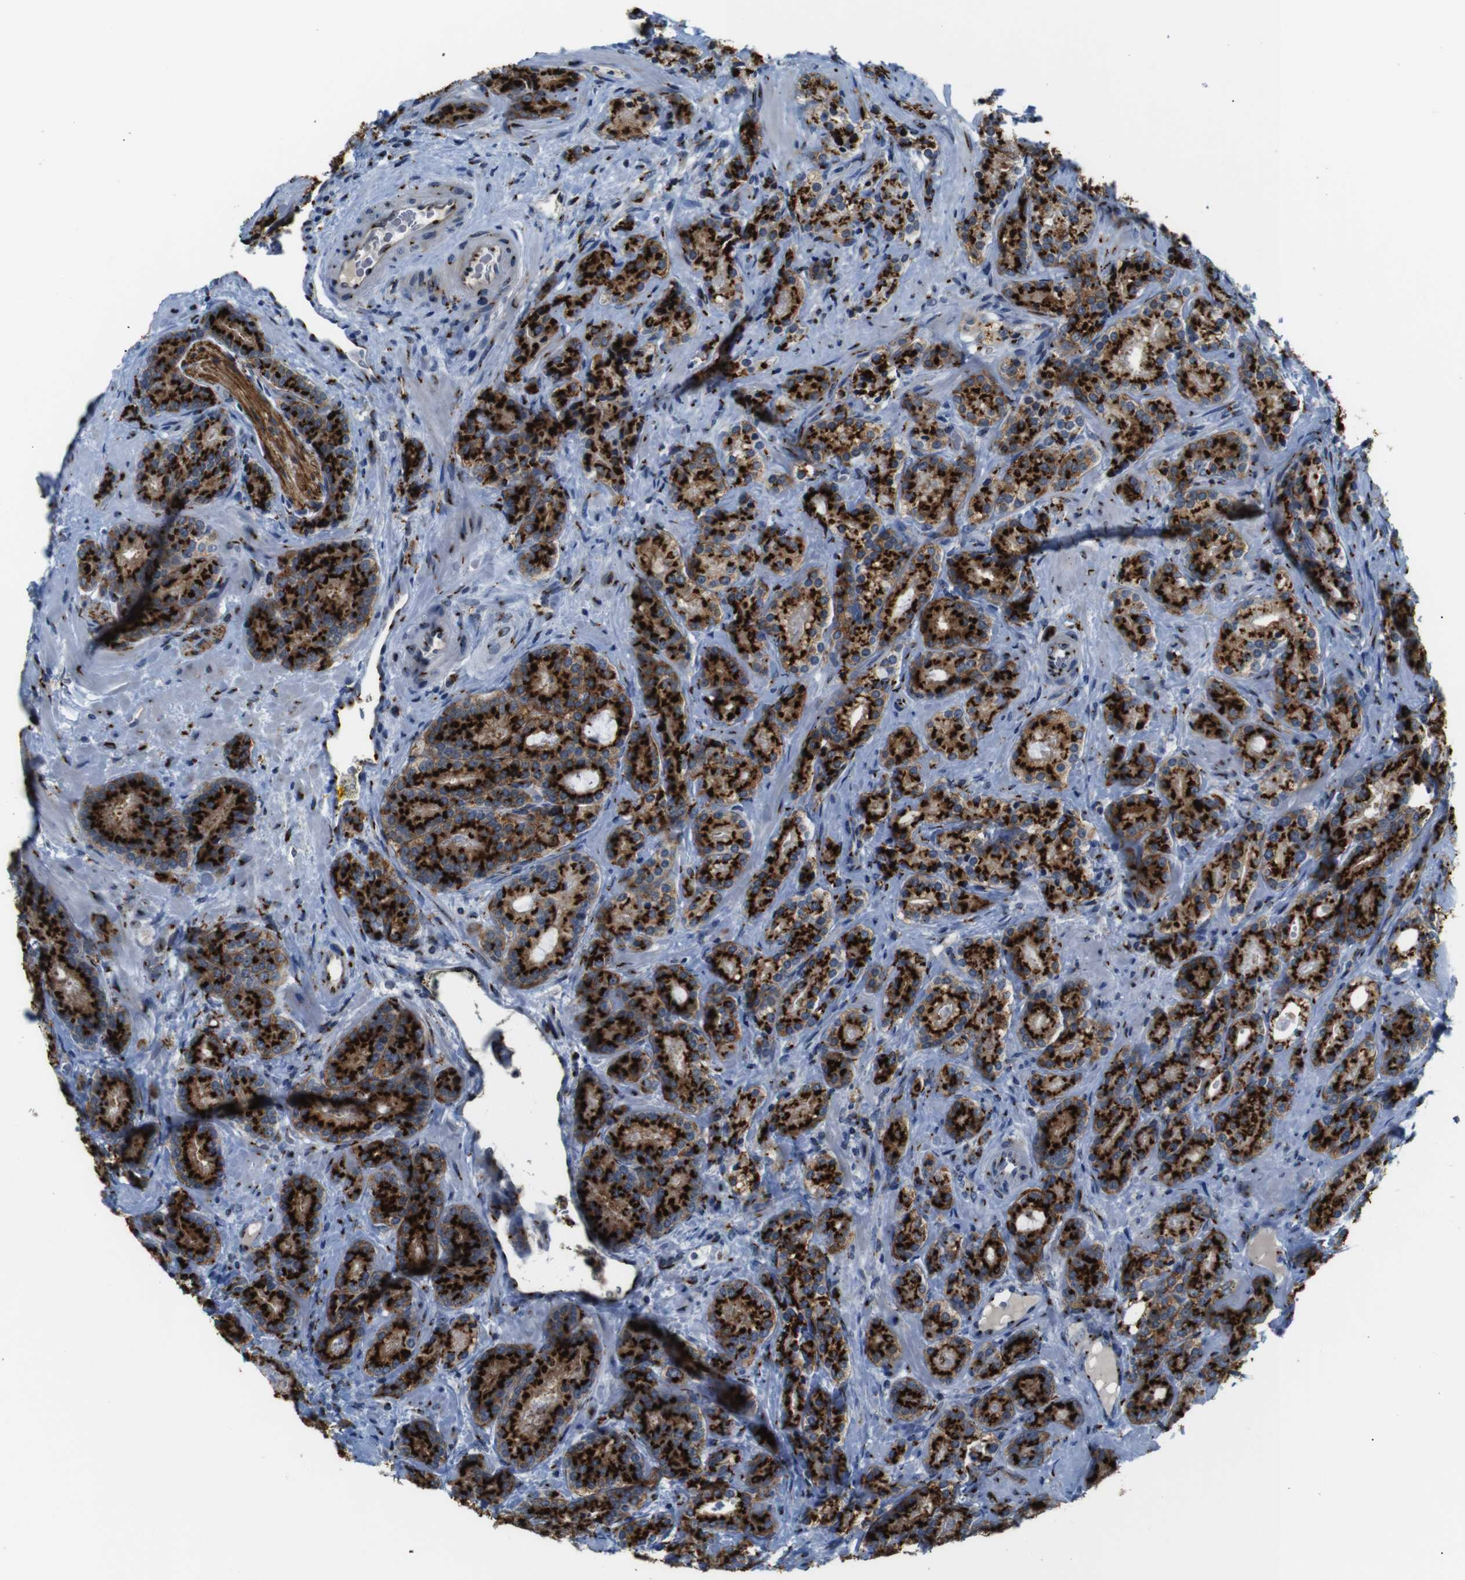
{"staining": {"intensity": "strong", "quantity": ">75%", "location": "cytoplasmic/membranous"}, "tissue": "prostate cancer", "cell_type": "Tumor cells", "image_type": "cancer", "snomed": [{"axis": "morphology", "description": "Adenocarcinoma, High grade"}, {"axis": "topography", "description": "Prostate"}], "caption": "A brown stain labels strong cytoplasmic/membranous positivity of a protein in human adenocarcinoma (high-grade) (prostate) tumor cells.", "gene": "TGOLN2", "patient": {"sex": "male", "age": 61}}